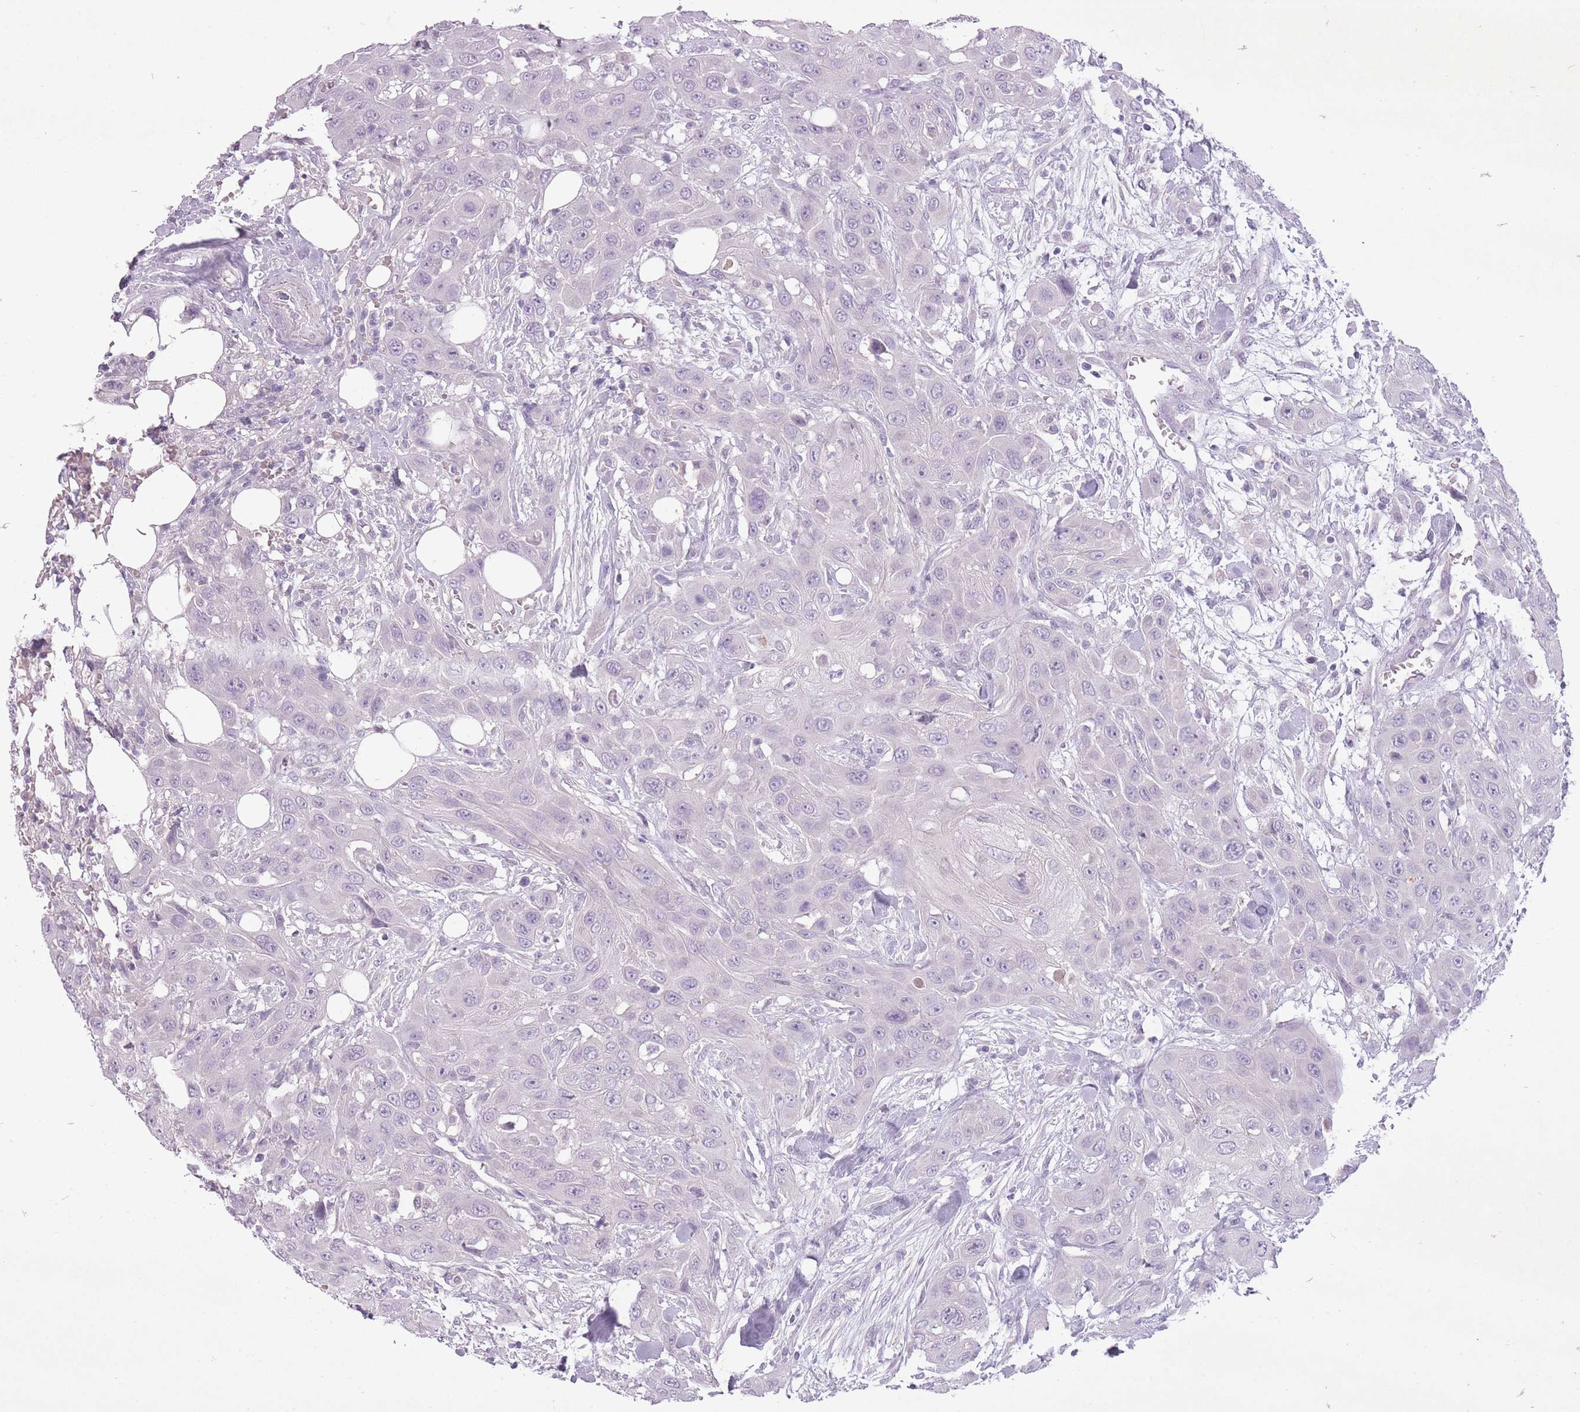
{"staining": {"intensity": "negative", "quantity": "none", "location": "none"}, "tissue": "head and neck cancer", "cell_type": "Tumor cells", "image_type": "cancer", "snomed": [{"axis": "morphology", "description": "Squamous cell carcinoma, NOS"}, {"axis": "topography", "description": "Head-Neck"}], "caption": "Histopathology image shows no significant protein expression in tumor cells of head and neck squamous cell carcinoma. (Stains: DAB immunohistochemistry with hematoxylin counter stain, Microscopy: brightfield microscopy at high magnification).", "gene": "FAM43B", "patient": {"sex": "male", "age": 81}}